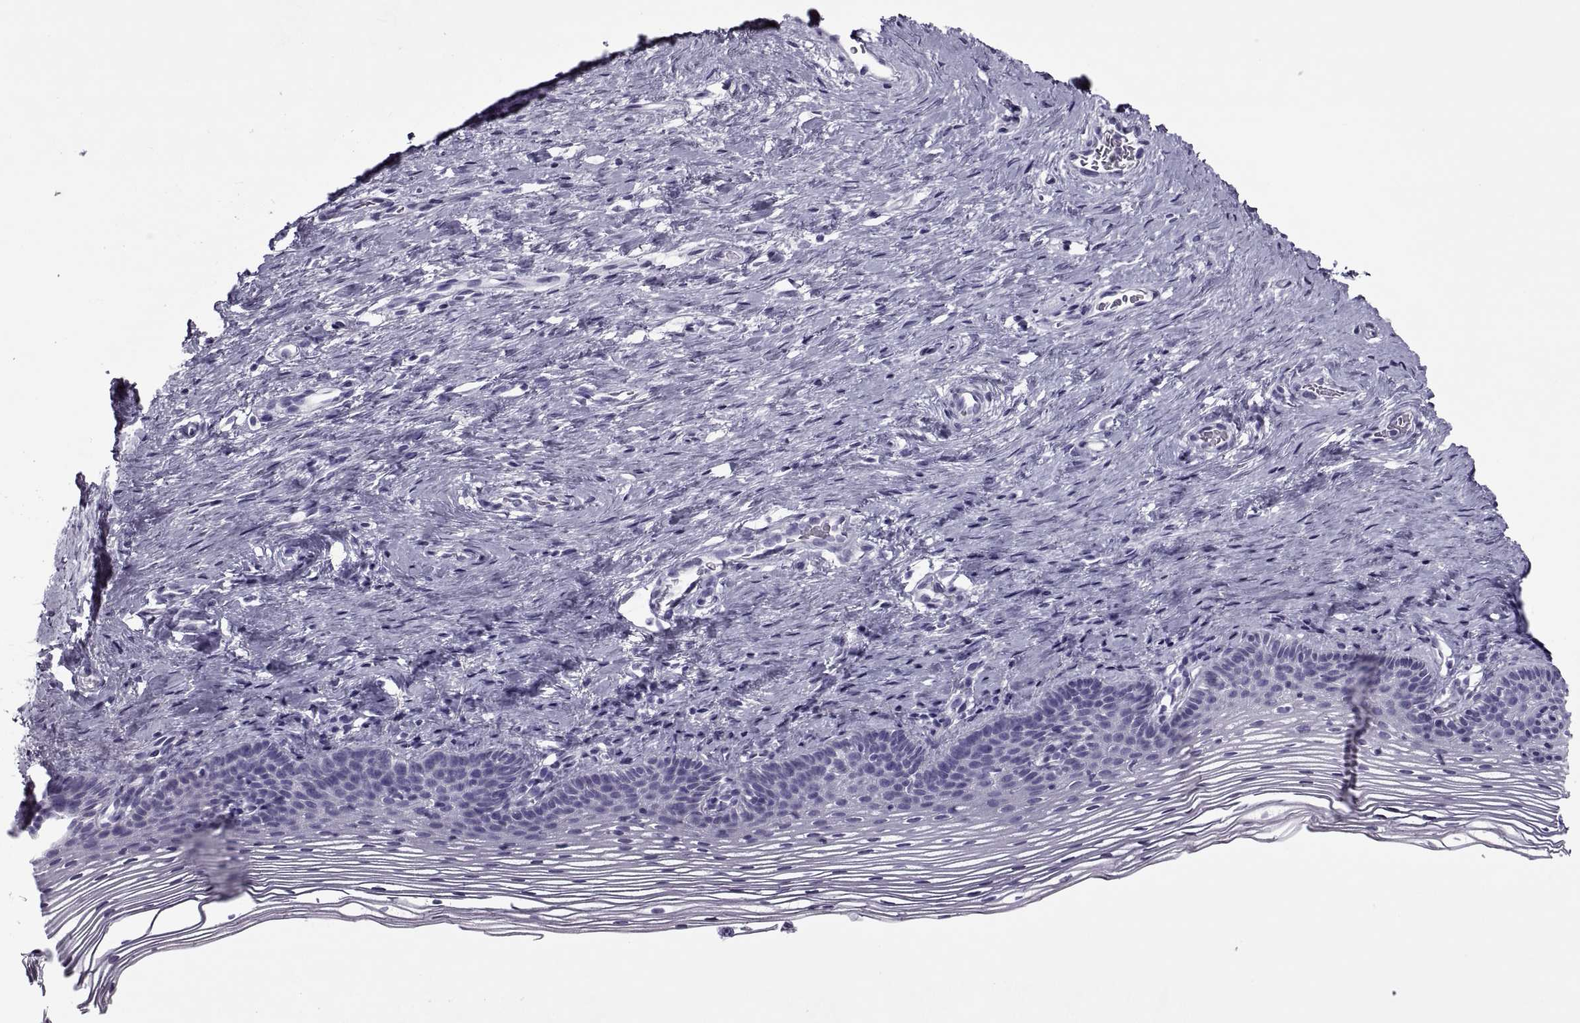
{"staining": {"intensity": "negative", "quantity": "none", "location": "none"}, "tissue": "cervix", "cell_type": "Glandular cells", "image_type": "normal", "snomed": [{"axis": "morphology", "description": "Normal tissue, NOS"}, {"axis": "topography", "description": "Cervix"}], "caption": "Glandular cells are negative for brown protein staining in unremarkable cervix. (Brightfield microscopy of DAB (3,3'-diaminobenzidine) IHC at high magnification).", "gene": "RLBP1", "patient": {"sex": "female", "age": 39}}